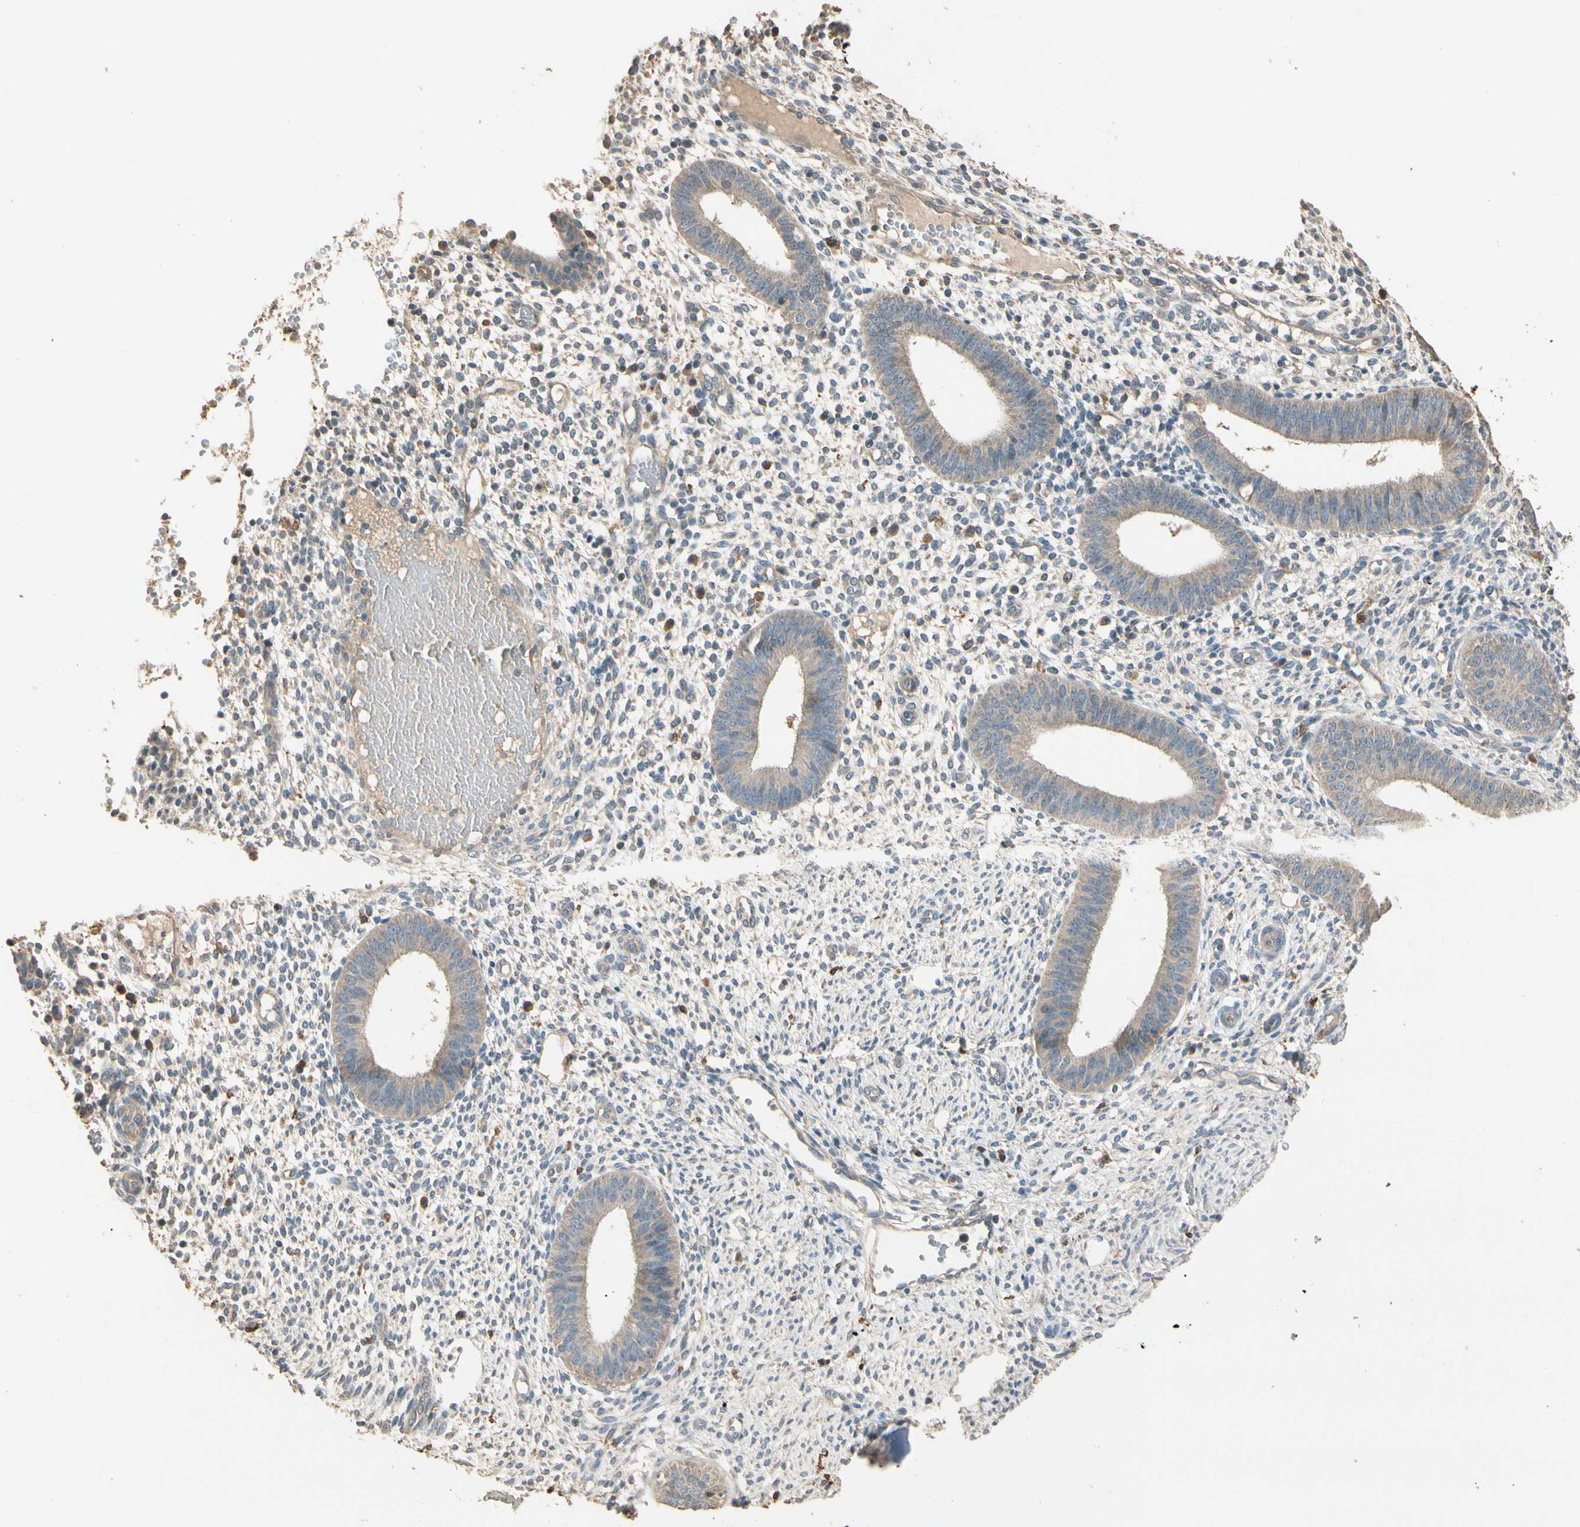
{"staining": {"intensity": "weak", "quantity": ">75%", "location": "cytoplasmic/membranous"}, "tissue": "endometrium", "cell_type": "Cells in endometrial stroma", "image_type": "normal", "snomed": [{"axis": "morphology", "description": "Normal tissue, NOS"}, {"axis": "topography", "description": "Endometrium"}], "caption": "About >75% of cells in endometrial stroma in unremarkable human endometrium demonstrate weak cytoplasmic/membranous protein positivity as visualized by brown immunohistochemical staining.", "gene": "CDH6", "patient": {"sex": "female", "age": 35}}